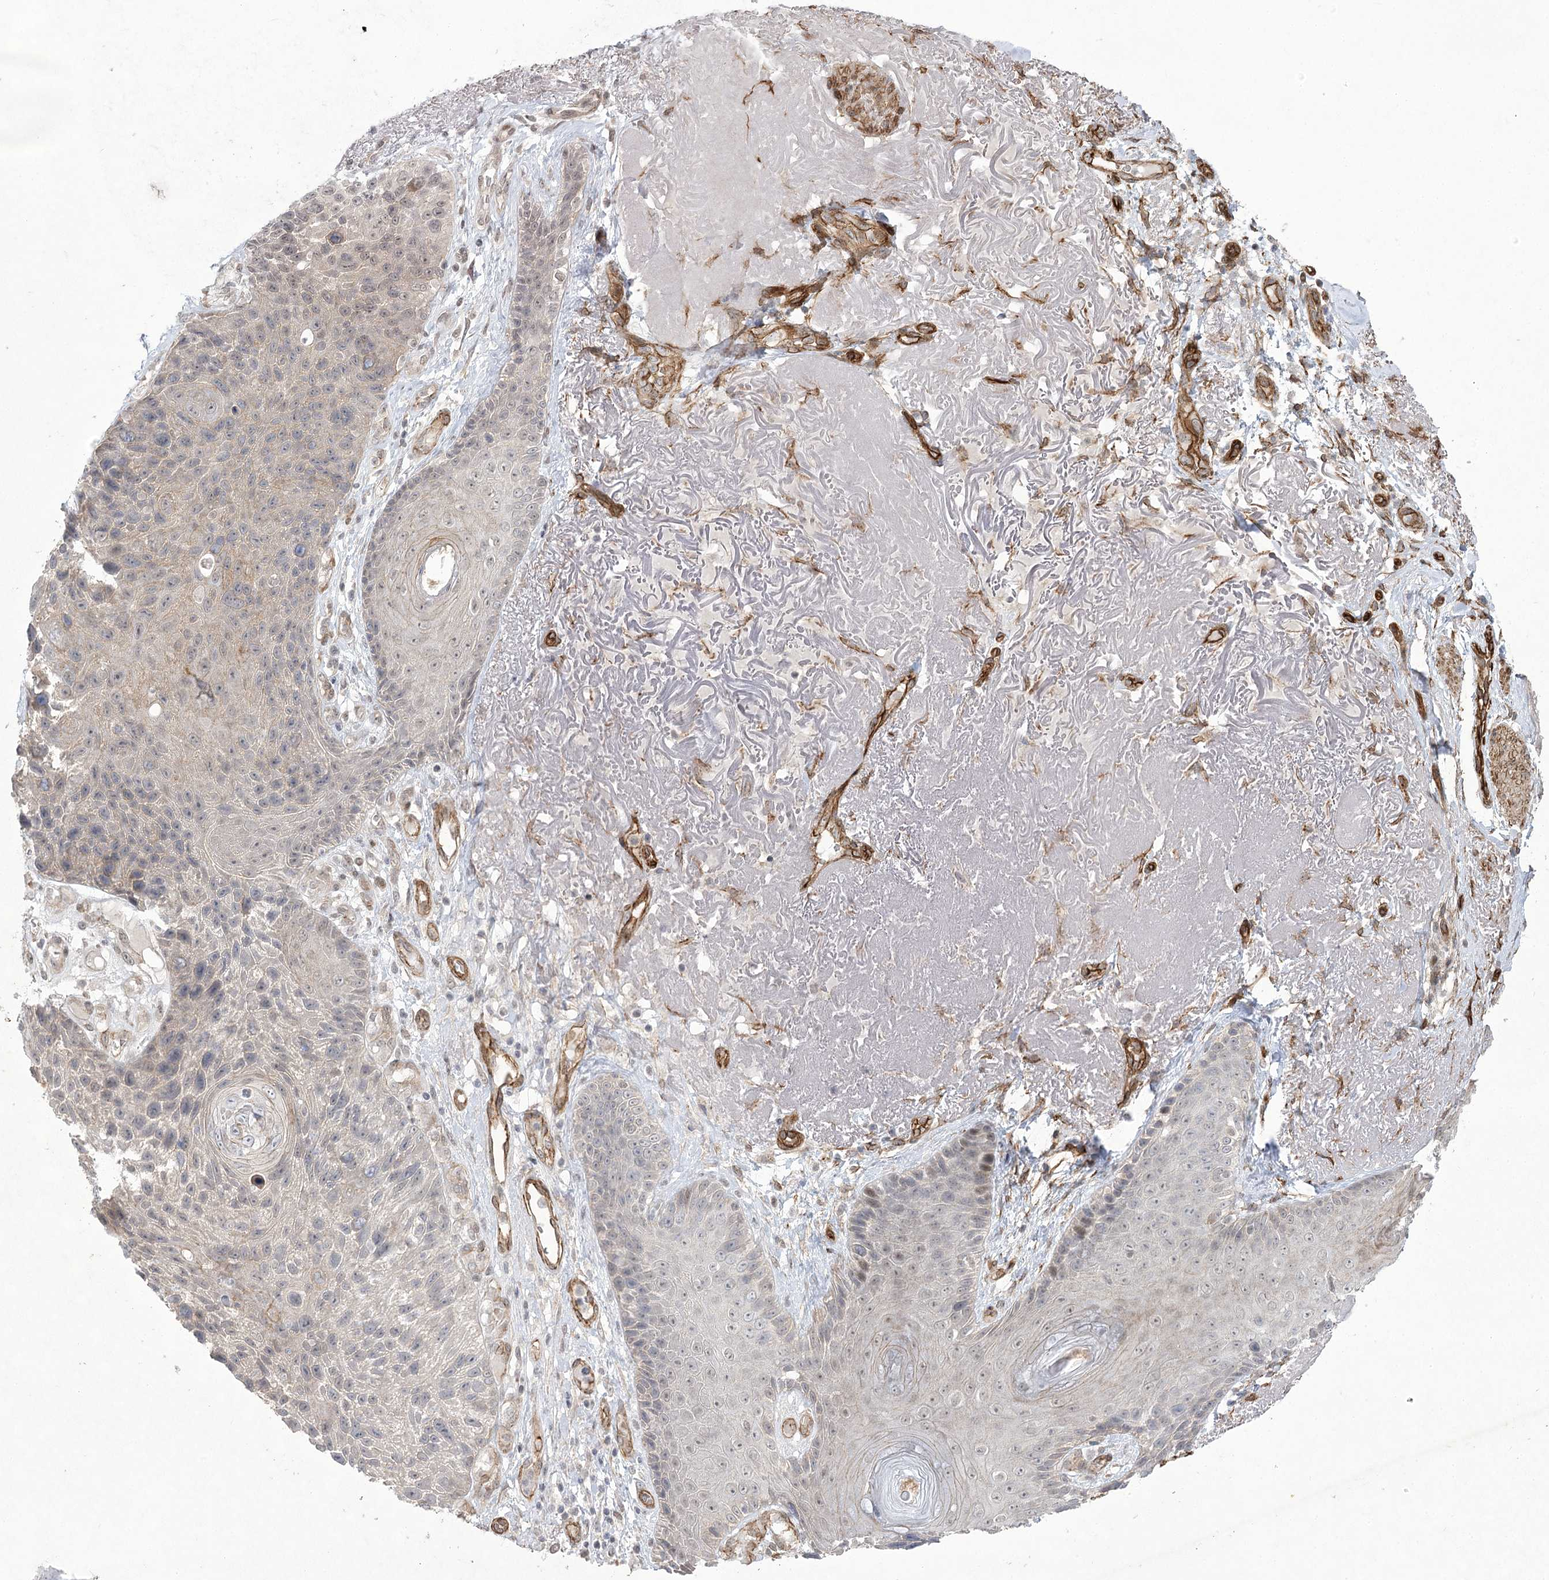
{"staining": {"intensity": "weak", "quantity": "<25%", "location": "cytoplasmic/membranous,nuclear"}, "tissue": "skin cancer", "cell_type": "Tumor cells", "image_type": "cancer", "snomed": [{"axis": "morphology", "description": "Squamous cell carcinoma, NOS"}, {"axis": "topography", "description": "Skin"}], "caption": "Protein analysis of squamous cell carcinoma (skin) displays no significant positivity in tumor cells.", "gene": "AMTN", "patient": {"sex": "female", "age": 88}}